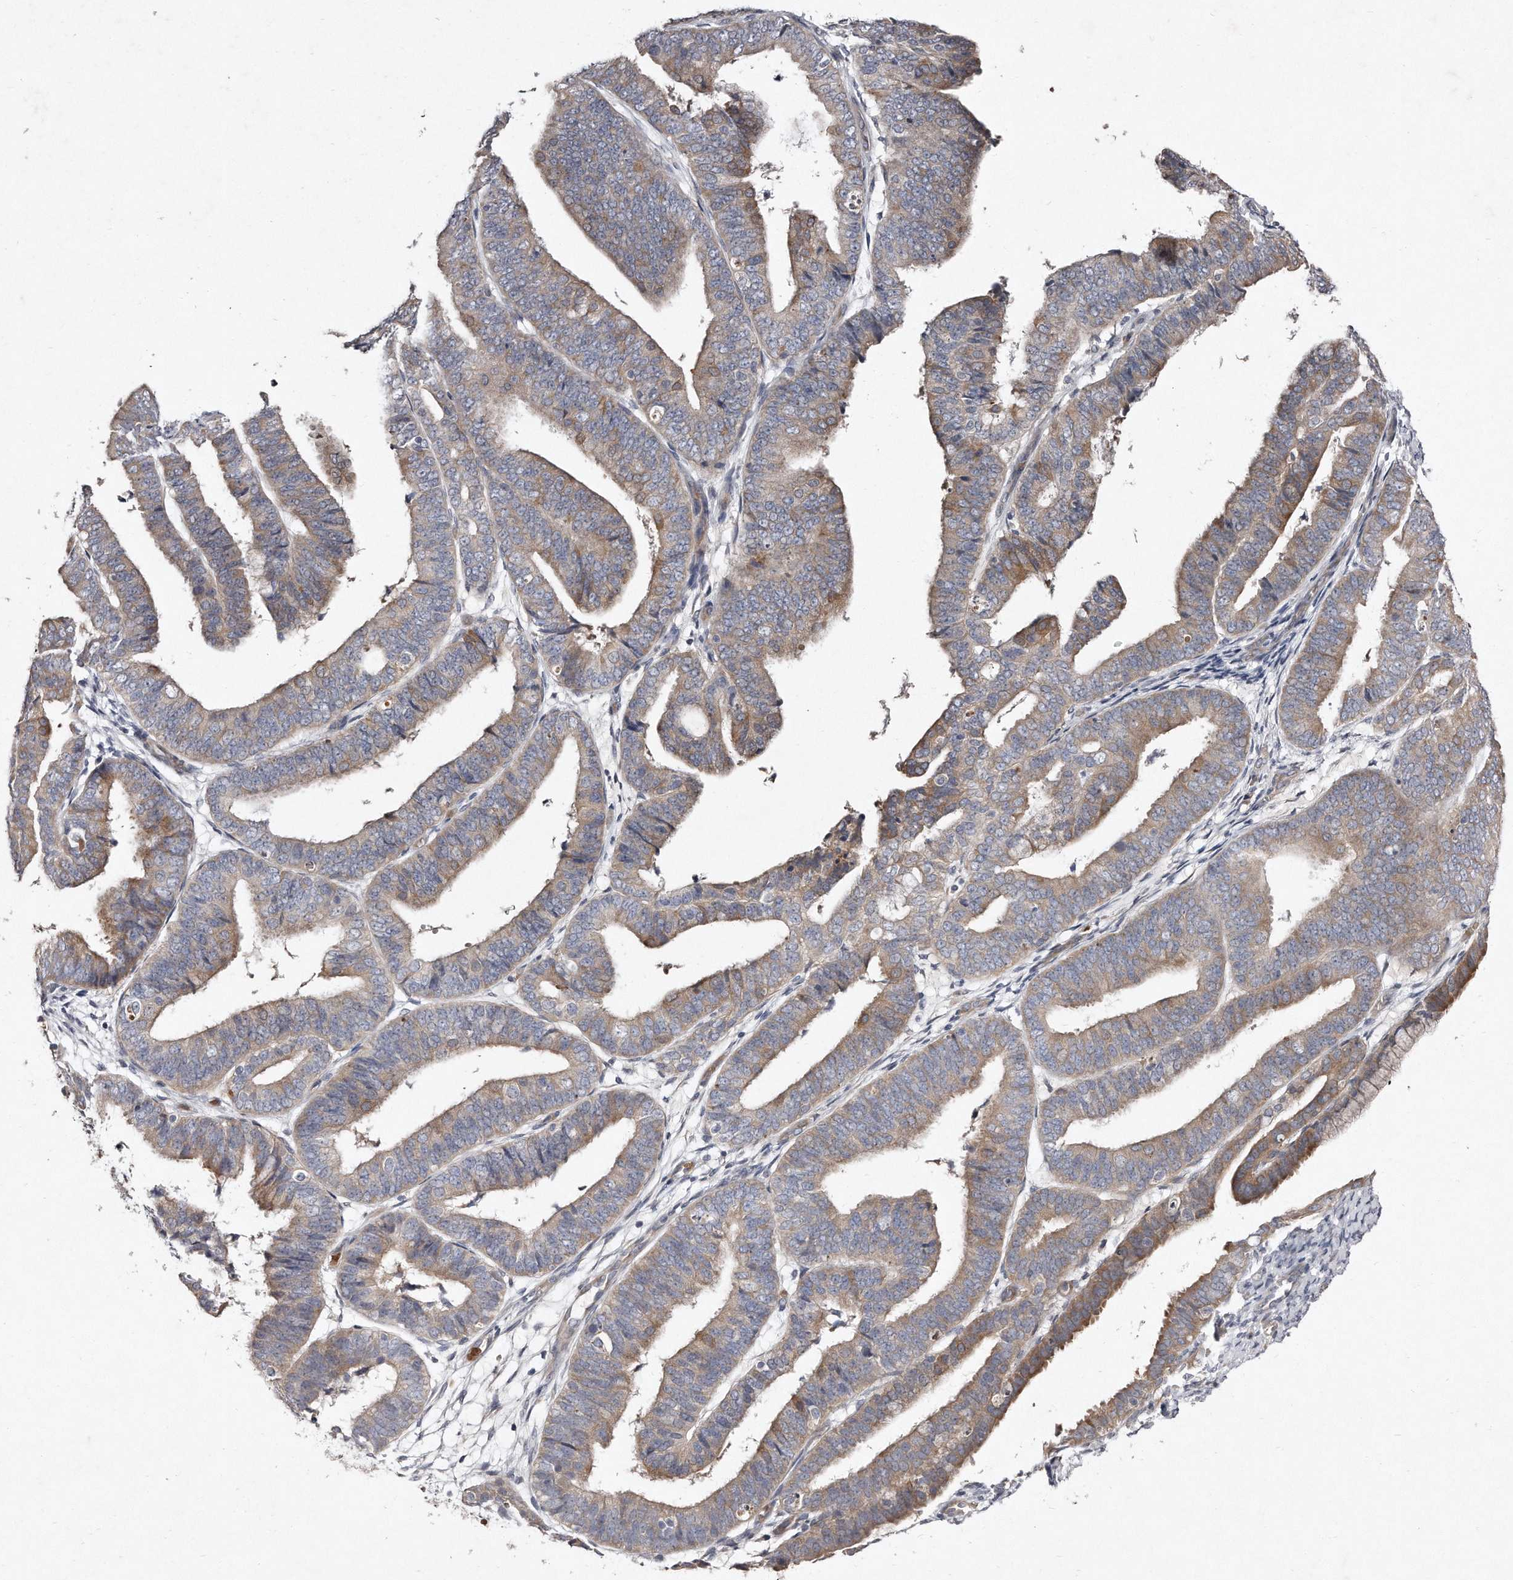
{"staining": {"intensity": "weak", "quantity": ">75%", "location": "cytoplasmic/membranous"}, "tissue": "endometrial cancer", "cell_type": "Tumor cells", "image_type": "cancer", "snomed": [{"axis": "morphology", "description": "Adenocarcinoma, NOS"}, {"axis": "topography", "description": "Endometrium"}], "caption": "Endometrial cancer was stained to show a protein in brown. There is low levels of weak cytoplasmic/membranous positivity in approximately >75% of tumor cells.", "gene": "TECR", "patient": {"sex": "female", "age": 63}}